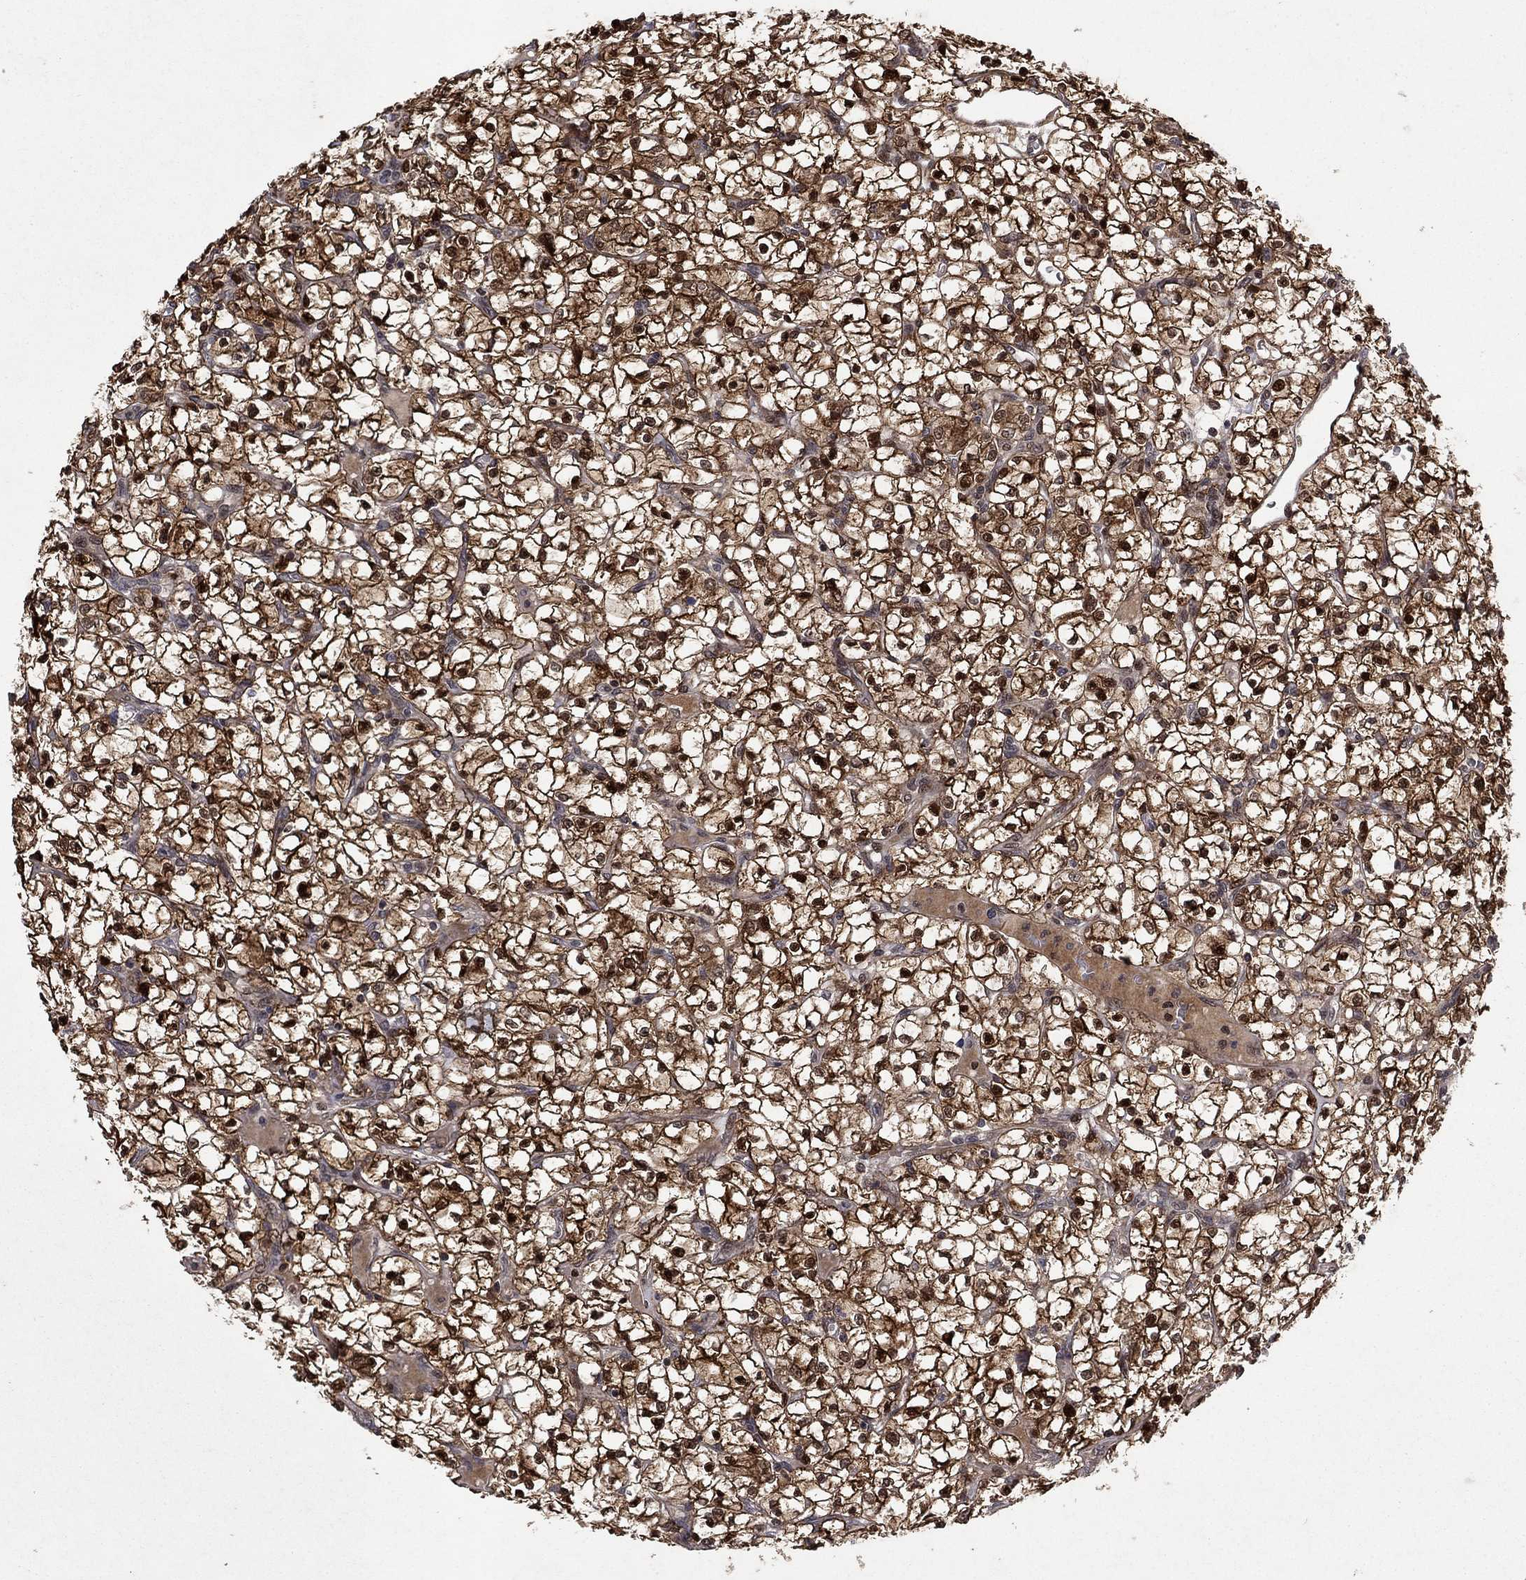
{"staining": {"intensity": "strong", "quantity": ">75%", "location": "cytoplasmic/membranous,nuclear"}, "tissue": "renal cancer", "cell_type": "Tumor cells", "image_type": "cancer", "snomed": [{"axis": "morphology", "description": "Adenocarcinoma, NOS"}, {"axis": "topography", "description": "Kidney"}], "caption": "Immunohistochemistry (IHC) image of neoplastic tissue: human adenocarcinoma (renal) stained using immunohistochemistry shows high levels of strong protein expression localized specifically in the cytoplasmic/membranous and nuclear of tumor cells, appearing as a cytoplasmic/membranous and nuclear brown color.", "gene": "PRICKLE4", "patient": {"sex": "female", "age": 64}}